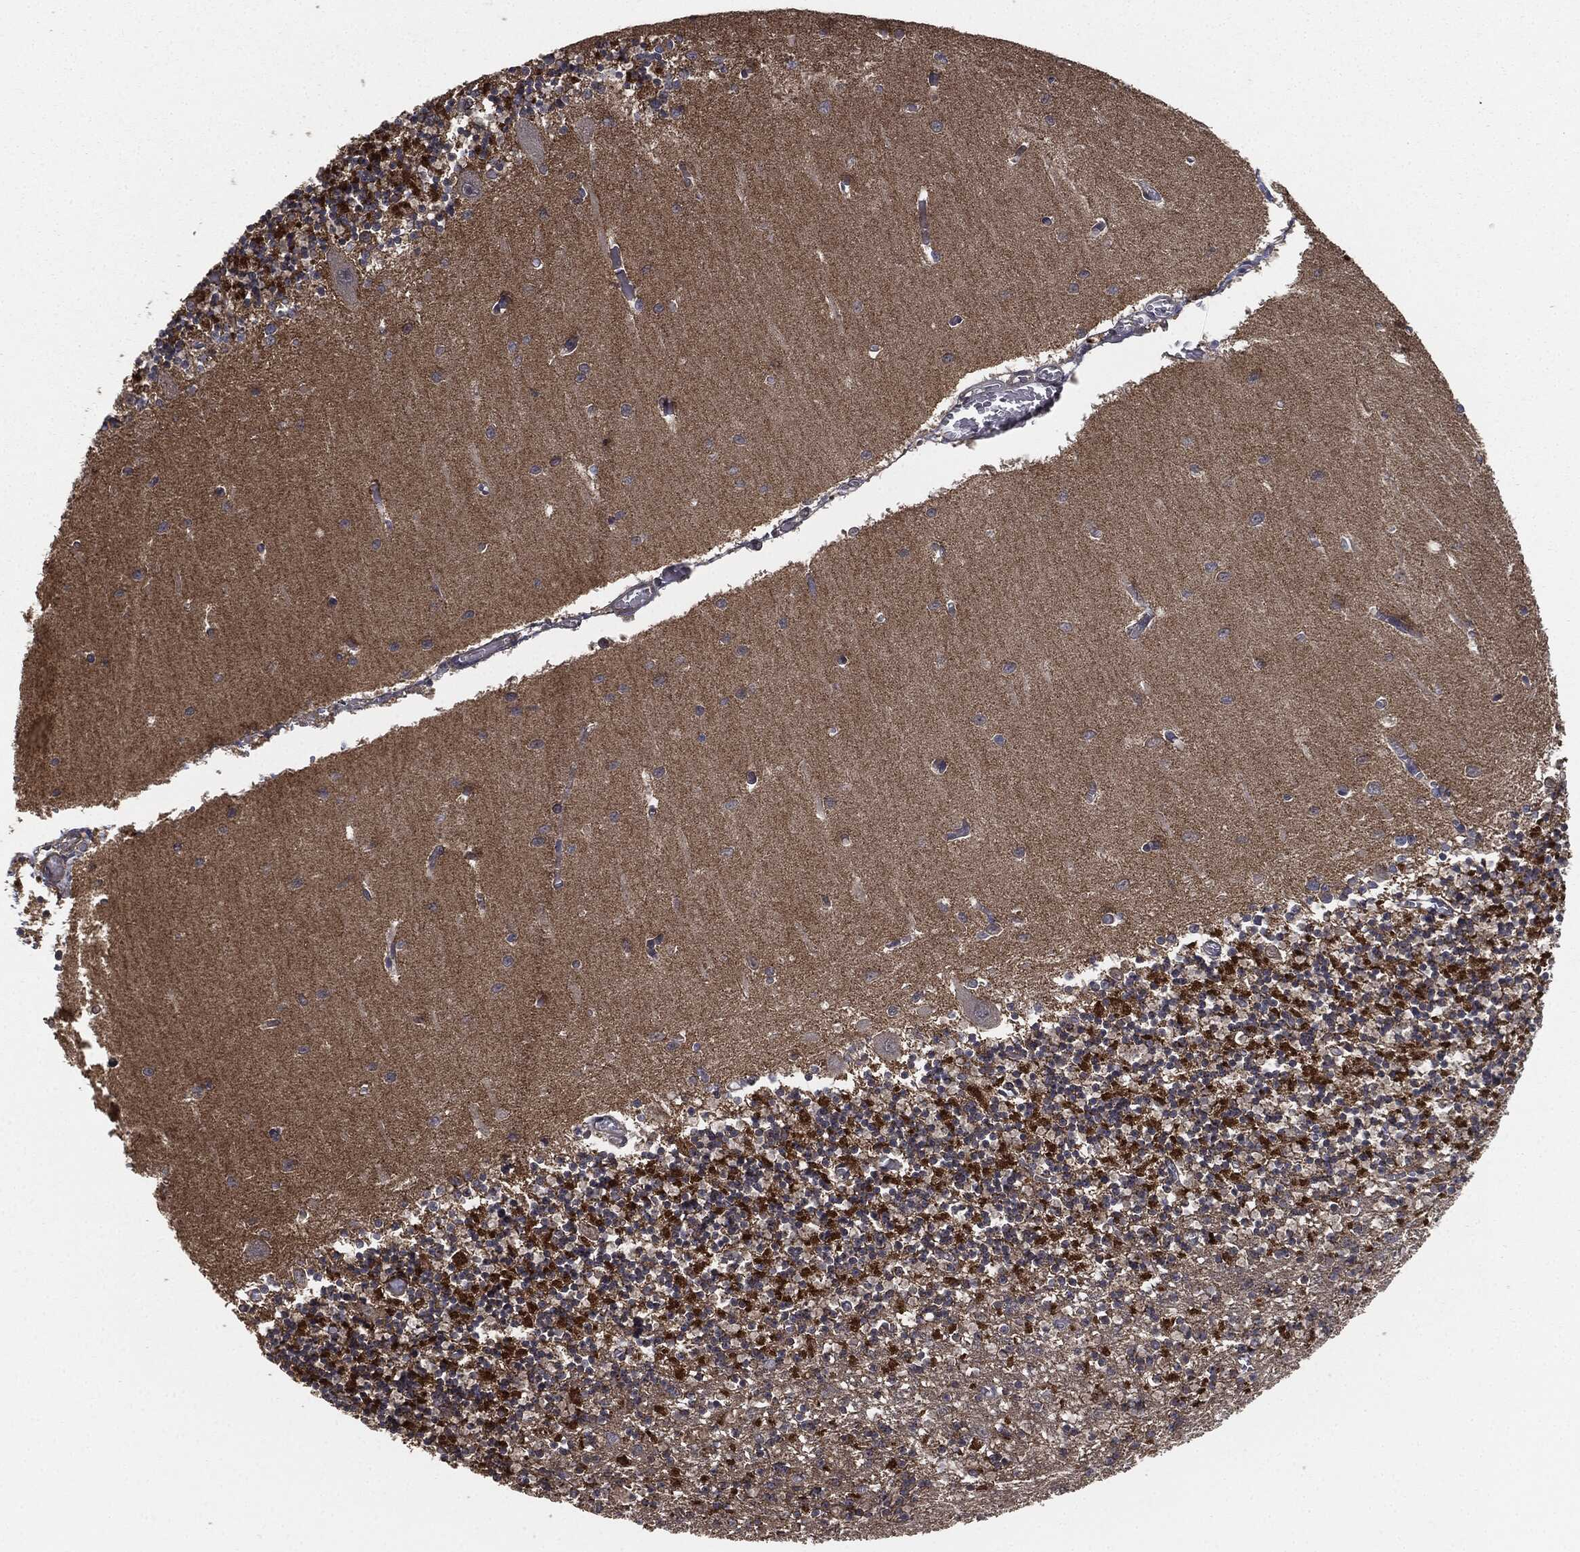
{"staining": {"intensity": "negative", "quantity": "none", "location": "none"}, "tissue": "cerebellum", "cell_type": "Cells in granular layer", "image_type": "normal", "snomed": [{"axis": "morphology", "description": "Normal tissue, NOS"}, {"axis": "topography", "description": "Cerebellum"}], "caption": "Immunohistochemical staining of benign cerebellum displays no significant staining in cells in granular layer. (DAB (3,3'-diaminobenzidine) IHC visualized using brightfield microscopy, high magnification).", "gene": "ERBIN", "patient": {"sex": "female", "age": 64}}